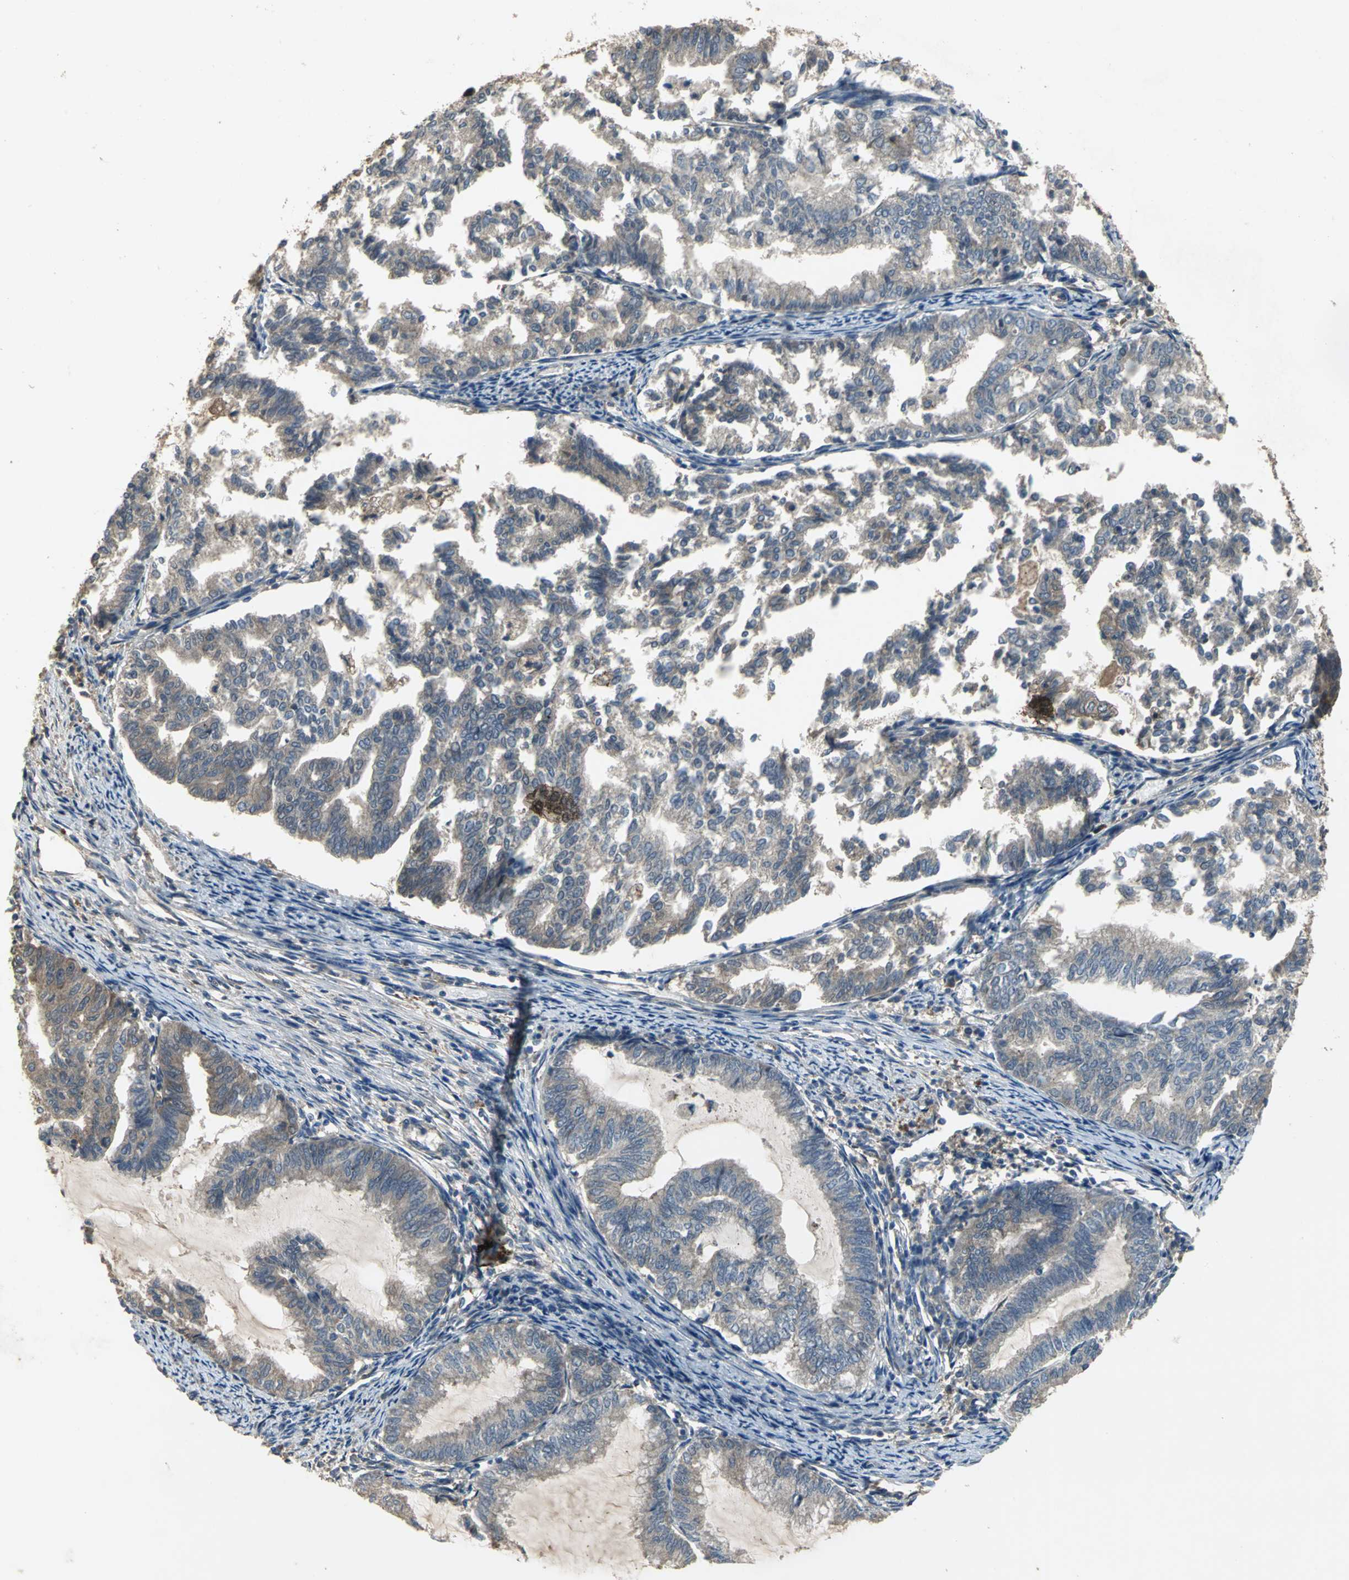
{"staining": {"intensity": "weak", "quantity": ">75%", "location": "cytoplasmic/membranous"}, "tissue": "endometrial cancer", "cell_type": "Tumor cells", "image_type": "cancer", "snomed": [{"axis": "morphology", "description": "Adenocarcinoma, NOS"}, {"axis": "topography", "description": "Endometrium"}], "caption": "Approximately >75% of tumor cells in endometrial adenocarcinoma show weak cytoplasmic/membranous protein positivity as visualized by brown immunohistochemical staining.", "gene": "MET", "patient": {"sex": "female", "age": 79}}